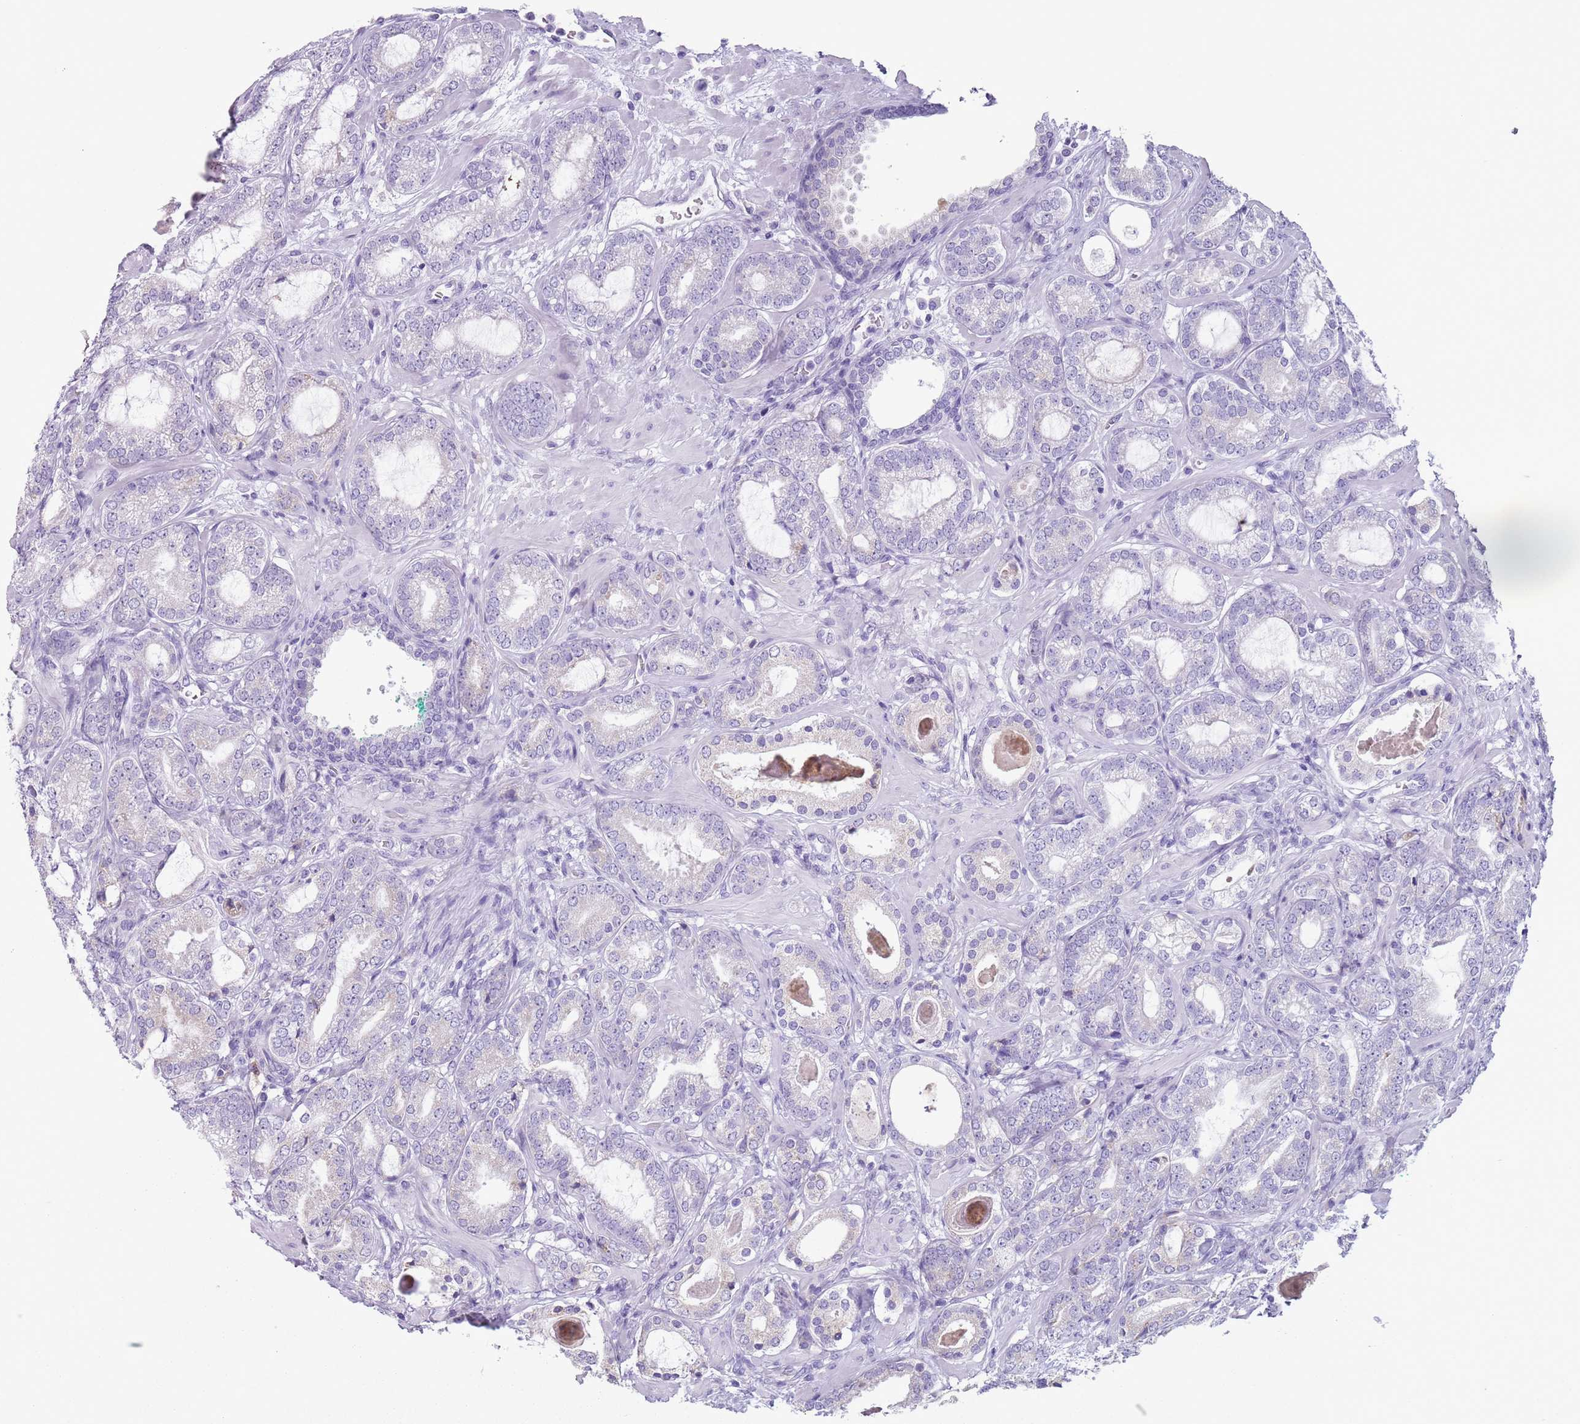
{"staining": {"intensity": "negative", "quantity": "none", "location": "none"}, "tissue": "prostate cancer", "cell_type": "Tumor cells", "image_type": "cancer", "snomed": [{"axis": "morphology", "description": "Adenocarcinoma, High grade"}, {"axis": "topography", "description": "Prostate"}], "caption": "Immunohistochemical staining of prostate adenocarcinoma (high-grade) shows no significant expression in tumor cells.", "gene": "HYOU1", "patient": {"sex": "male", "age": 60}}